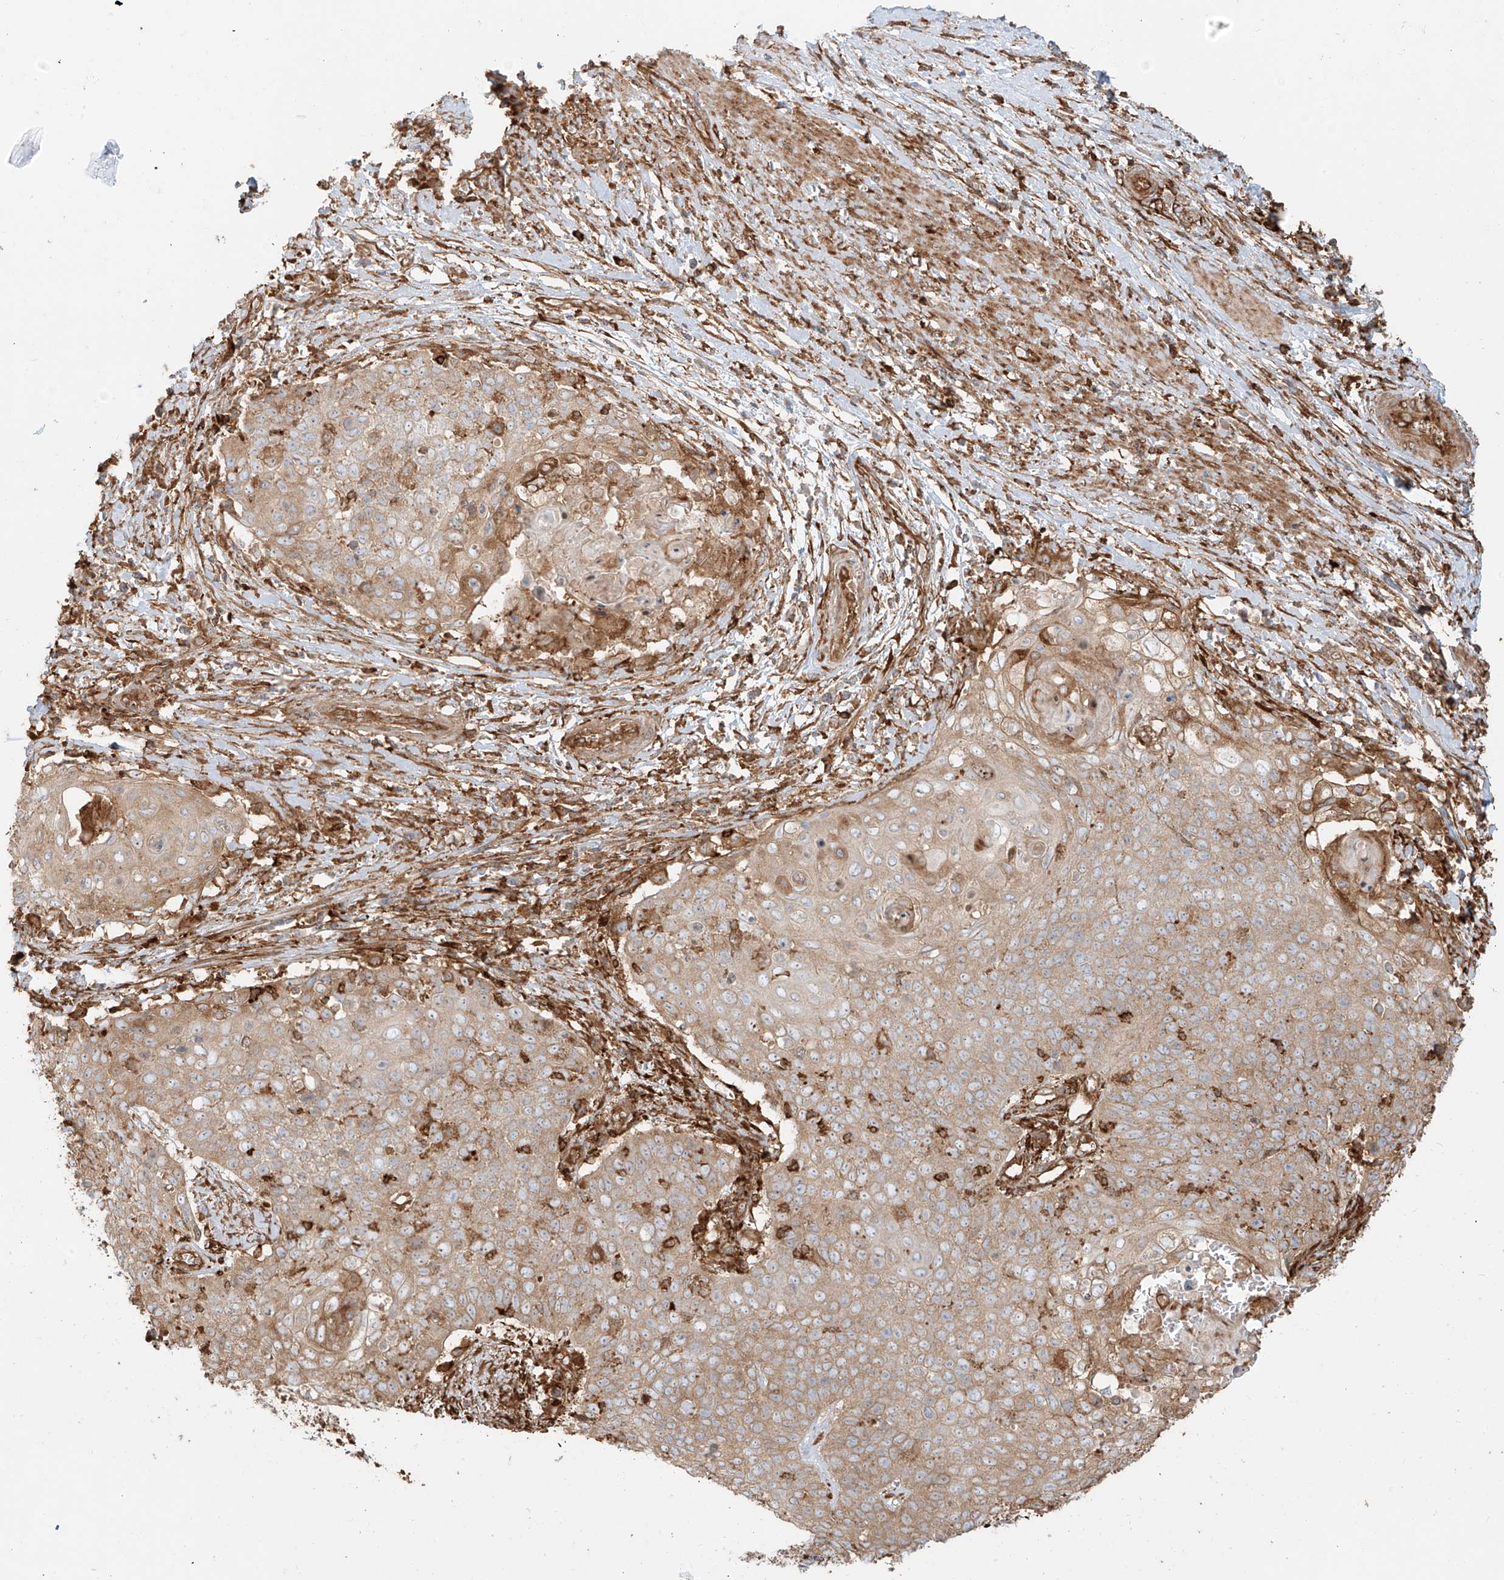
{"staining": {"intensity": "weak", "quantity": ">75%", "location": "cytoplasmic/membranous"}, "tissue": "cervical cancer", "cell_type": "Tumor cells", "image_type": "cancer", "snomed": [{"axis": "morphology", "description": "Squamous cell carcinoma, NOS"}, {"axis": "topography", "description": "Cervix"}], "caption": "Approximately >75% of tumor cells in cervical cancer (squamous cell carcinoma) display weak cytoplasmic/membranous protein positivity as visualized by brown immunohistochemical staining.", "gene": "SNX9", "patient": {"sex": "female", "age": 39}}